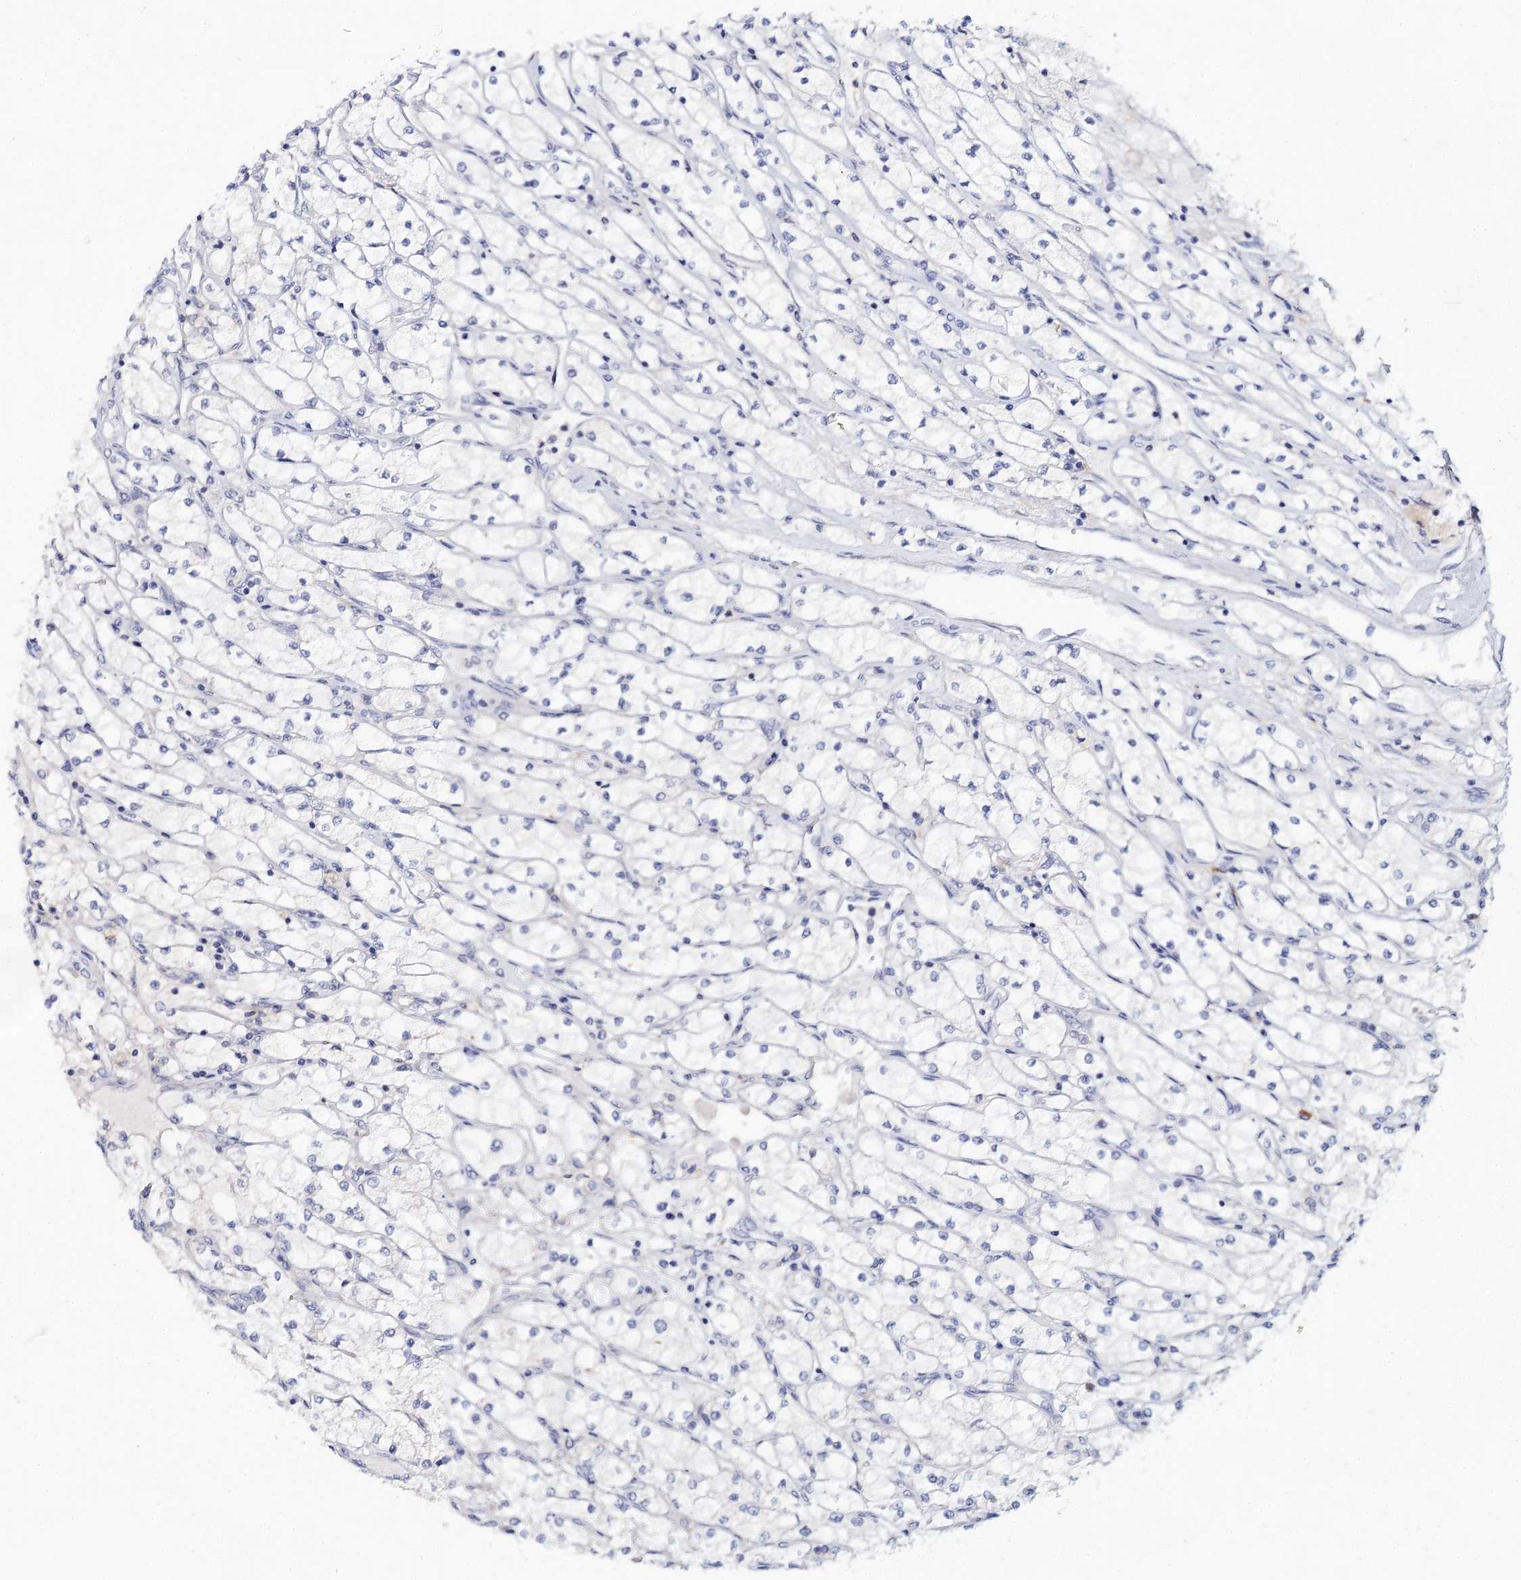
{"staining": {"intensity": "negative", "quantity": "none", "location": "none"}, "tissue": "renal cancer", "cell_type": "Tumor cells", "image_type": "cancer", "snomed": [{"axis": "morphology", "description": "Adenocarcinoma, NOS"}, {"axis": "topography", "description": "Kidney"}], "caption": "An image of human renal cancer (adenocarcinoma) is negative for staining in tumor cells.", "gene": "BLTP1", "patient": {"sex": "male", "age": 80}}